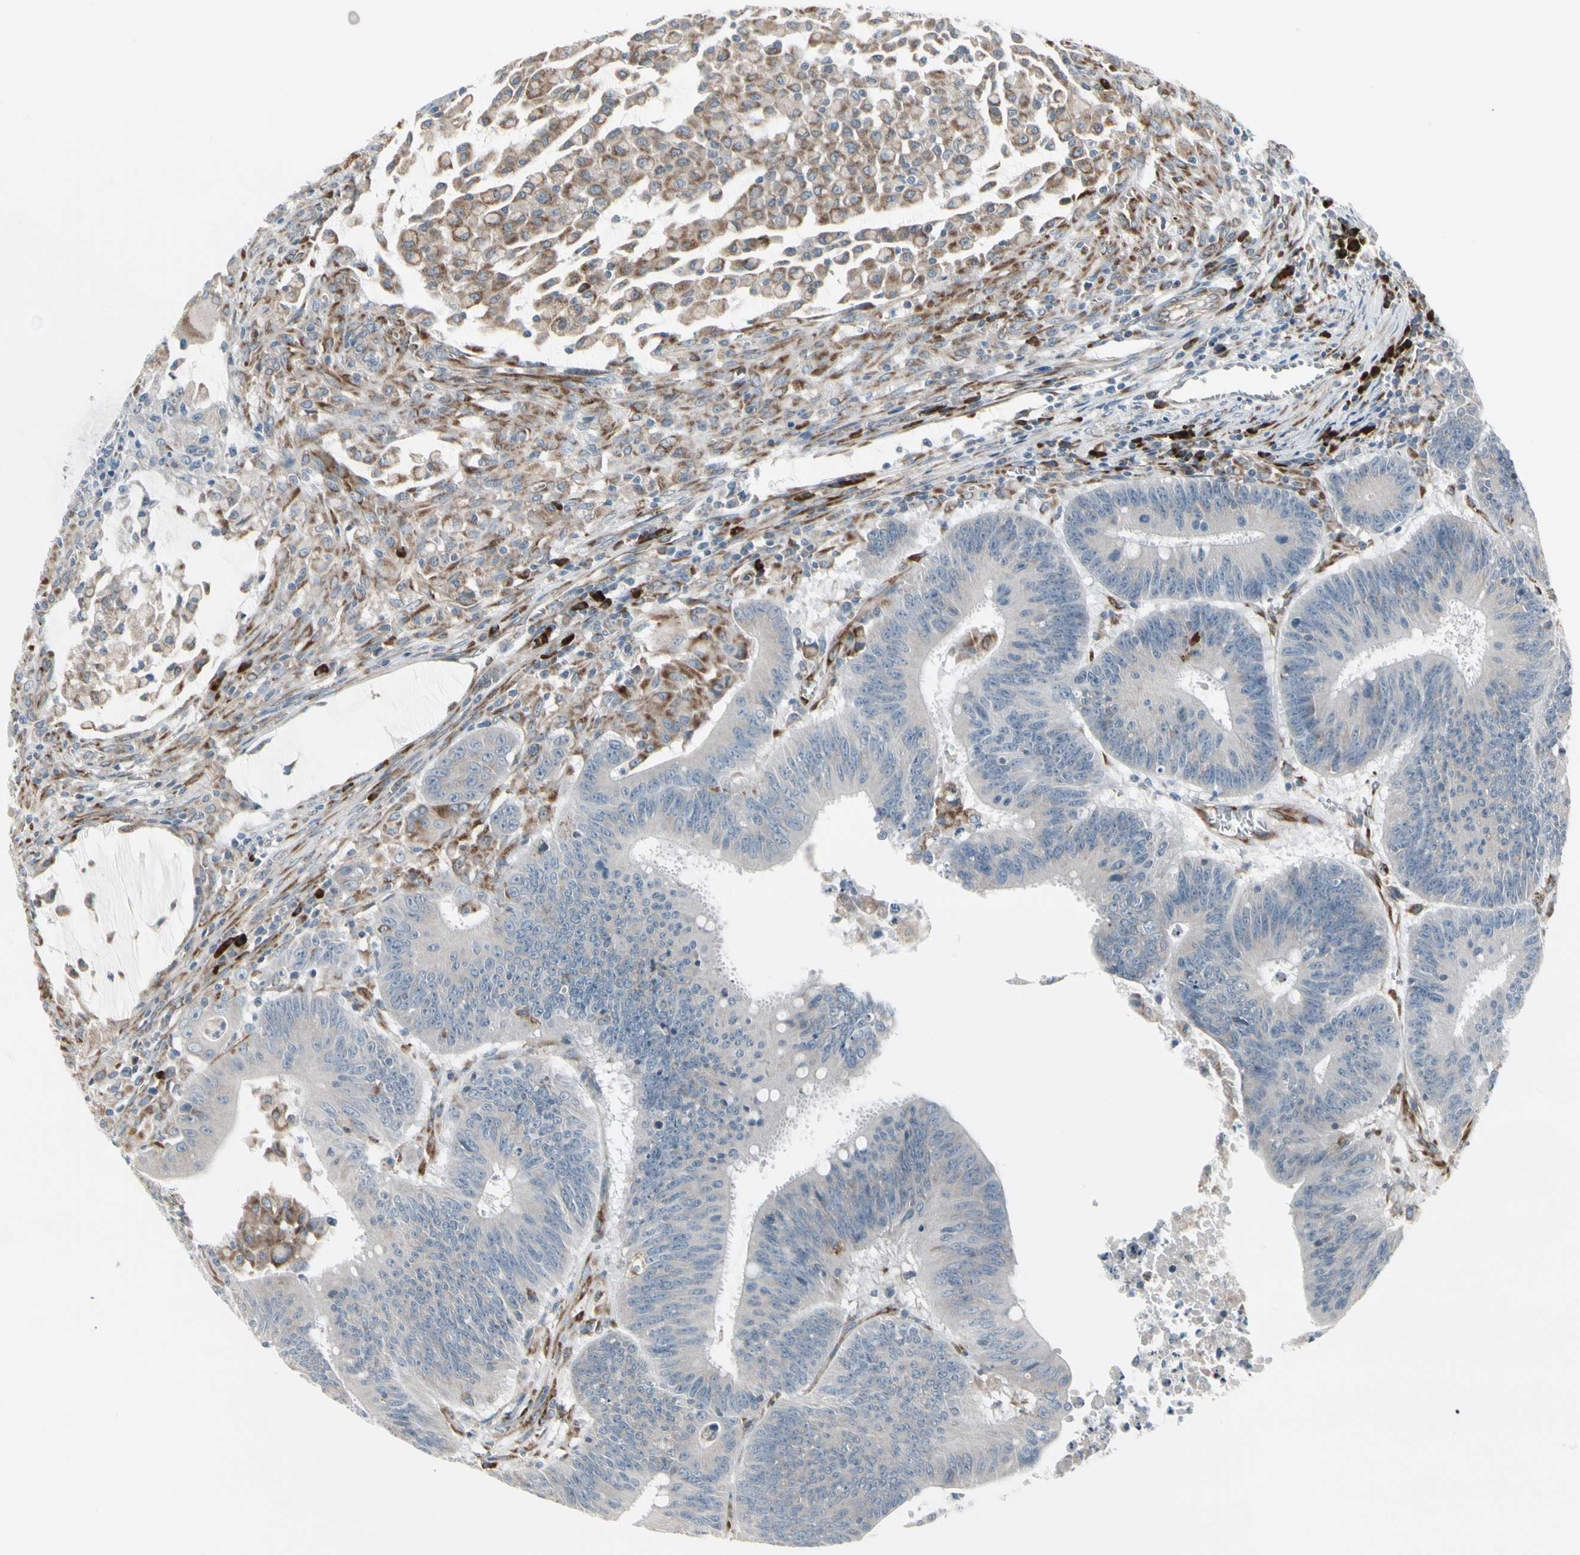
{"staining": {"intensity": "negative", "quantity": "none", "location": "none"}, "tissue": "colorectal cancer", "cell_type": "Tumor cells", "image_type": "cancer", "snomed": [{"axis": "morphology", "description": "Adenocarcinoma, NOS"}, {"axis": "topography", "description": "Colon"}], "caption": "Immunohistochemical staining of human colorectal cancer demonstrates no significant positivity in tumor cells. Nuclei are stained in blue.", "gene": "FNDC3A", "patient": {"sex": "male", "age": 45}}